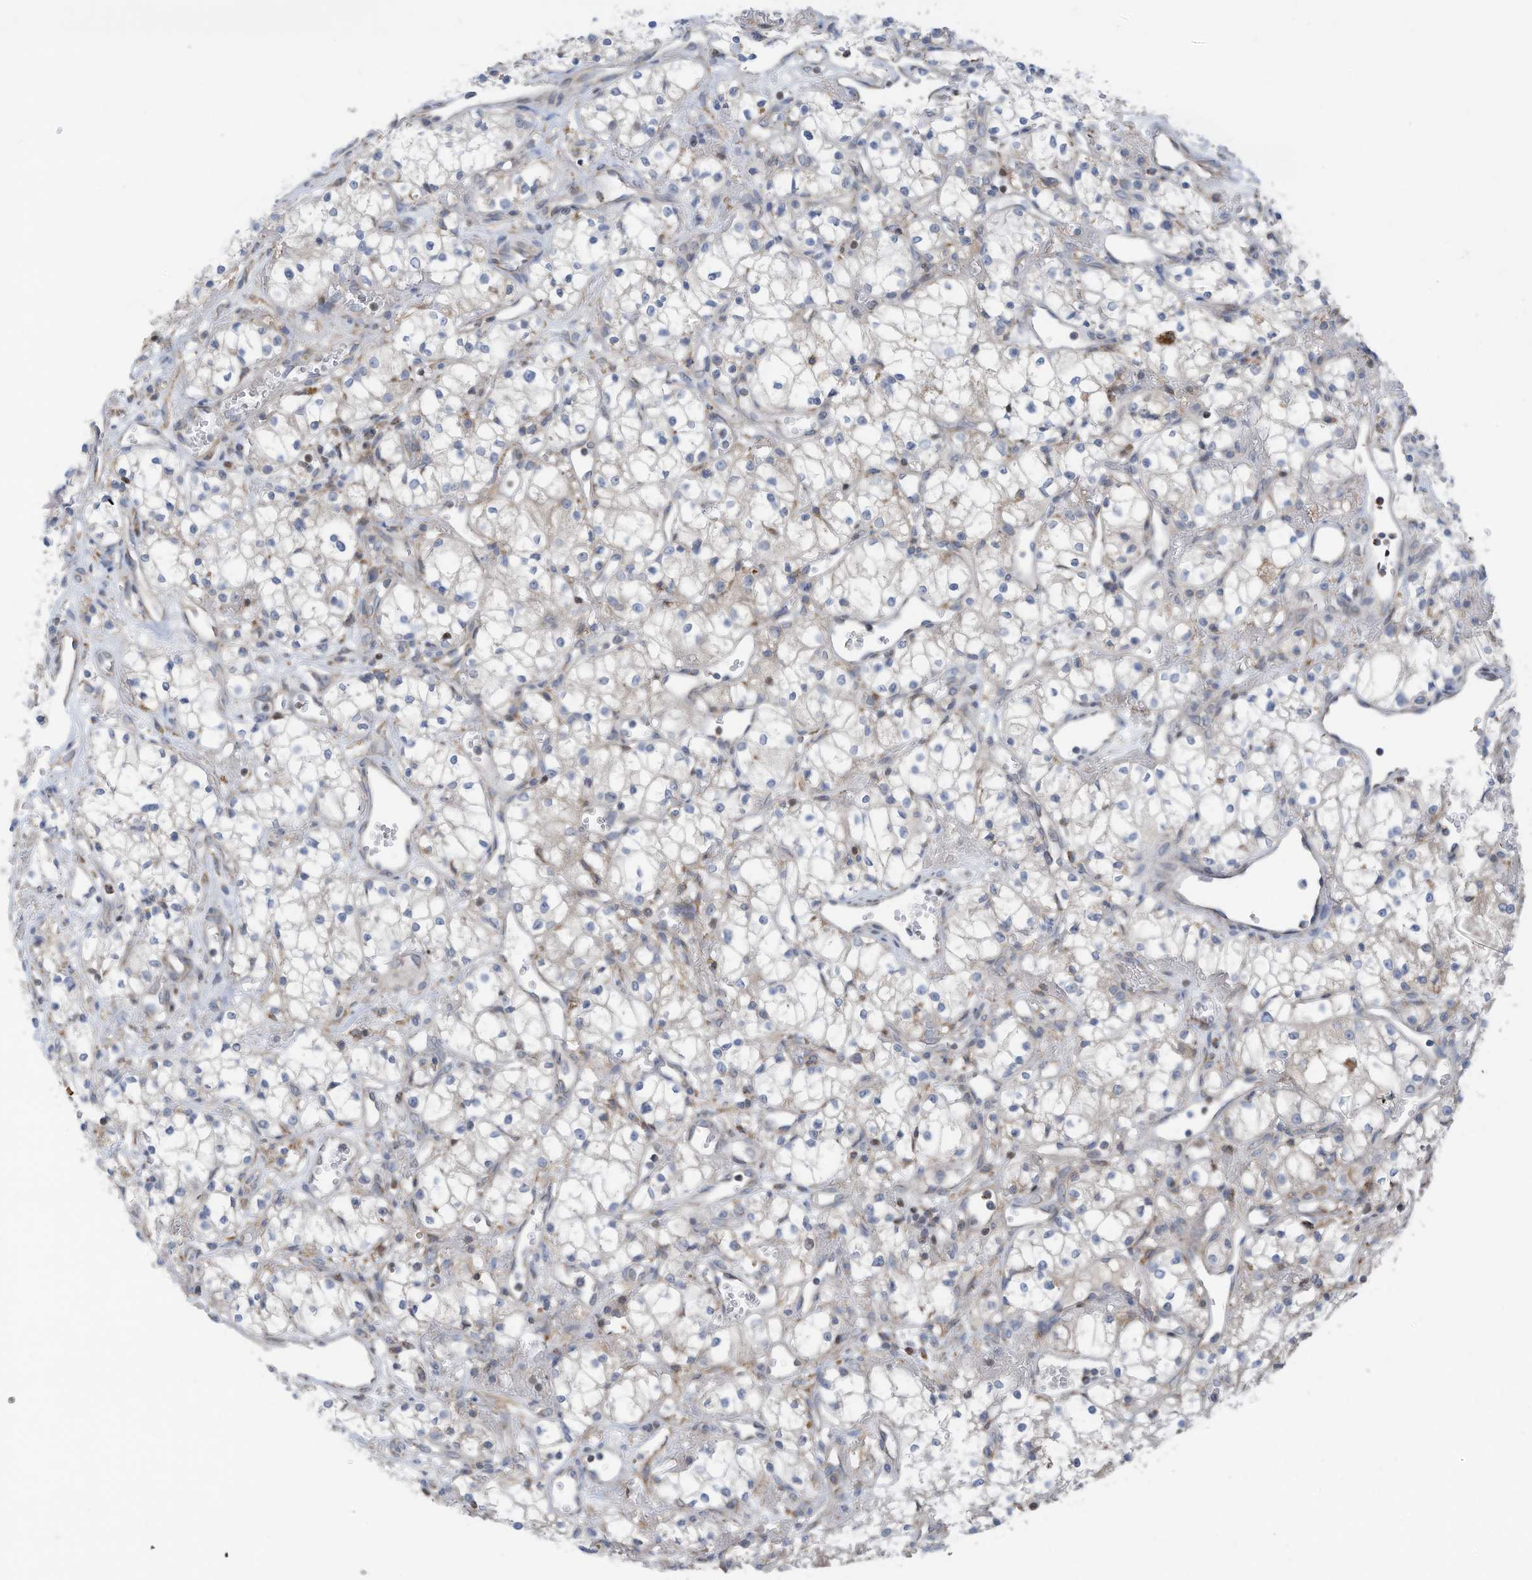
{"staining": {"intensity": "negative", "quantity": "none", "location": "none"}, "tissue": "renal cancer", "cell_type": "Tumor cells", "image_type": "cancer", "snomed": [{"axis": "morphology", "description": "Adenocarcinoma, NOS"}, {"axis": "topography", "description": "Kidney"}], "caption": "Renal cancer (adenocarcinoma) was stained to show a protein in brown. There is no significant staining in tumor cells.", "gene": "EOMES", "patient": {"sex": "male", "age": 59}}